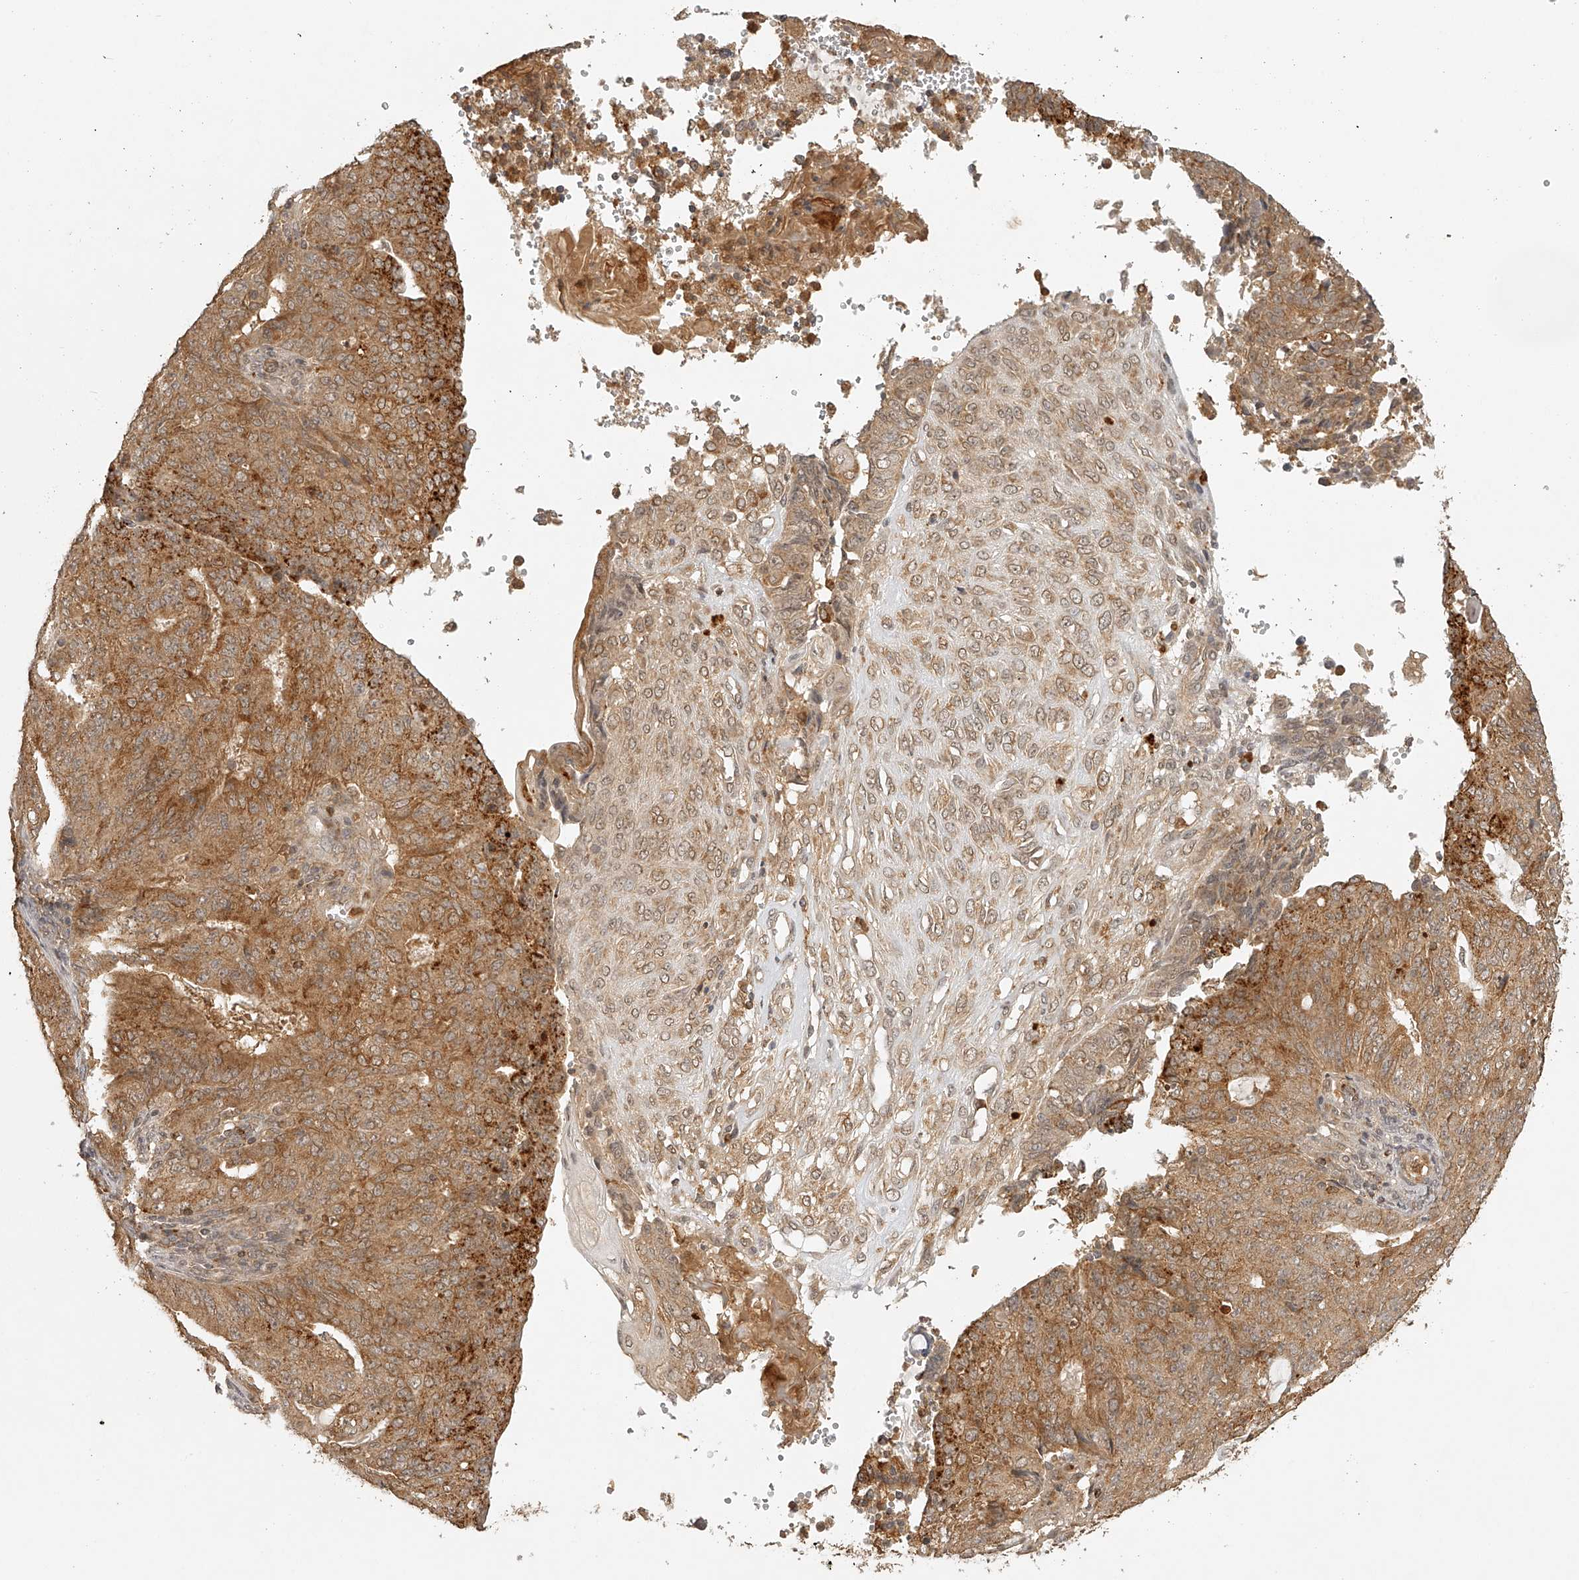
{"staining": {"intensity": "moderate", "quantity": ">75%", "location": "cytoplasmic/membranous"}, "tissue": "endometrial cancer", "cell_type": "Tumor cells", "image_type": "cancer", "snomed": [{"axis": "morphology", "description": "Adenocarcinoma, NOS"}, {"axis": "topography", "description": "Endometrium"}], "caption": "A micrograph of endometrial cancer stained for a protein shows moderate cytoplasmic/membranous brown staining in tumor cells. (DAB IHC with brightfield microscopy, high magnification).", "gene": "BCL2L11", "patient": {"sex": "female", "age": 32}}